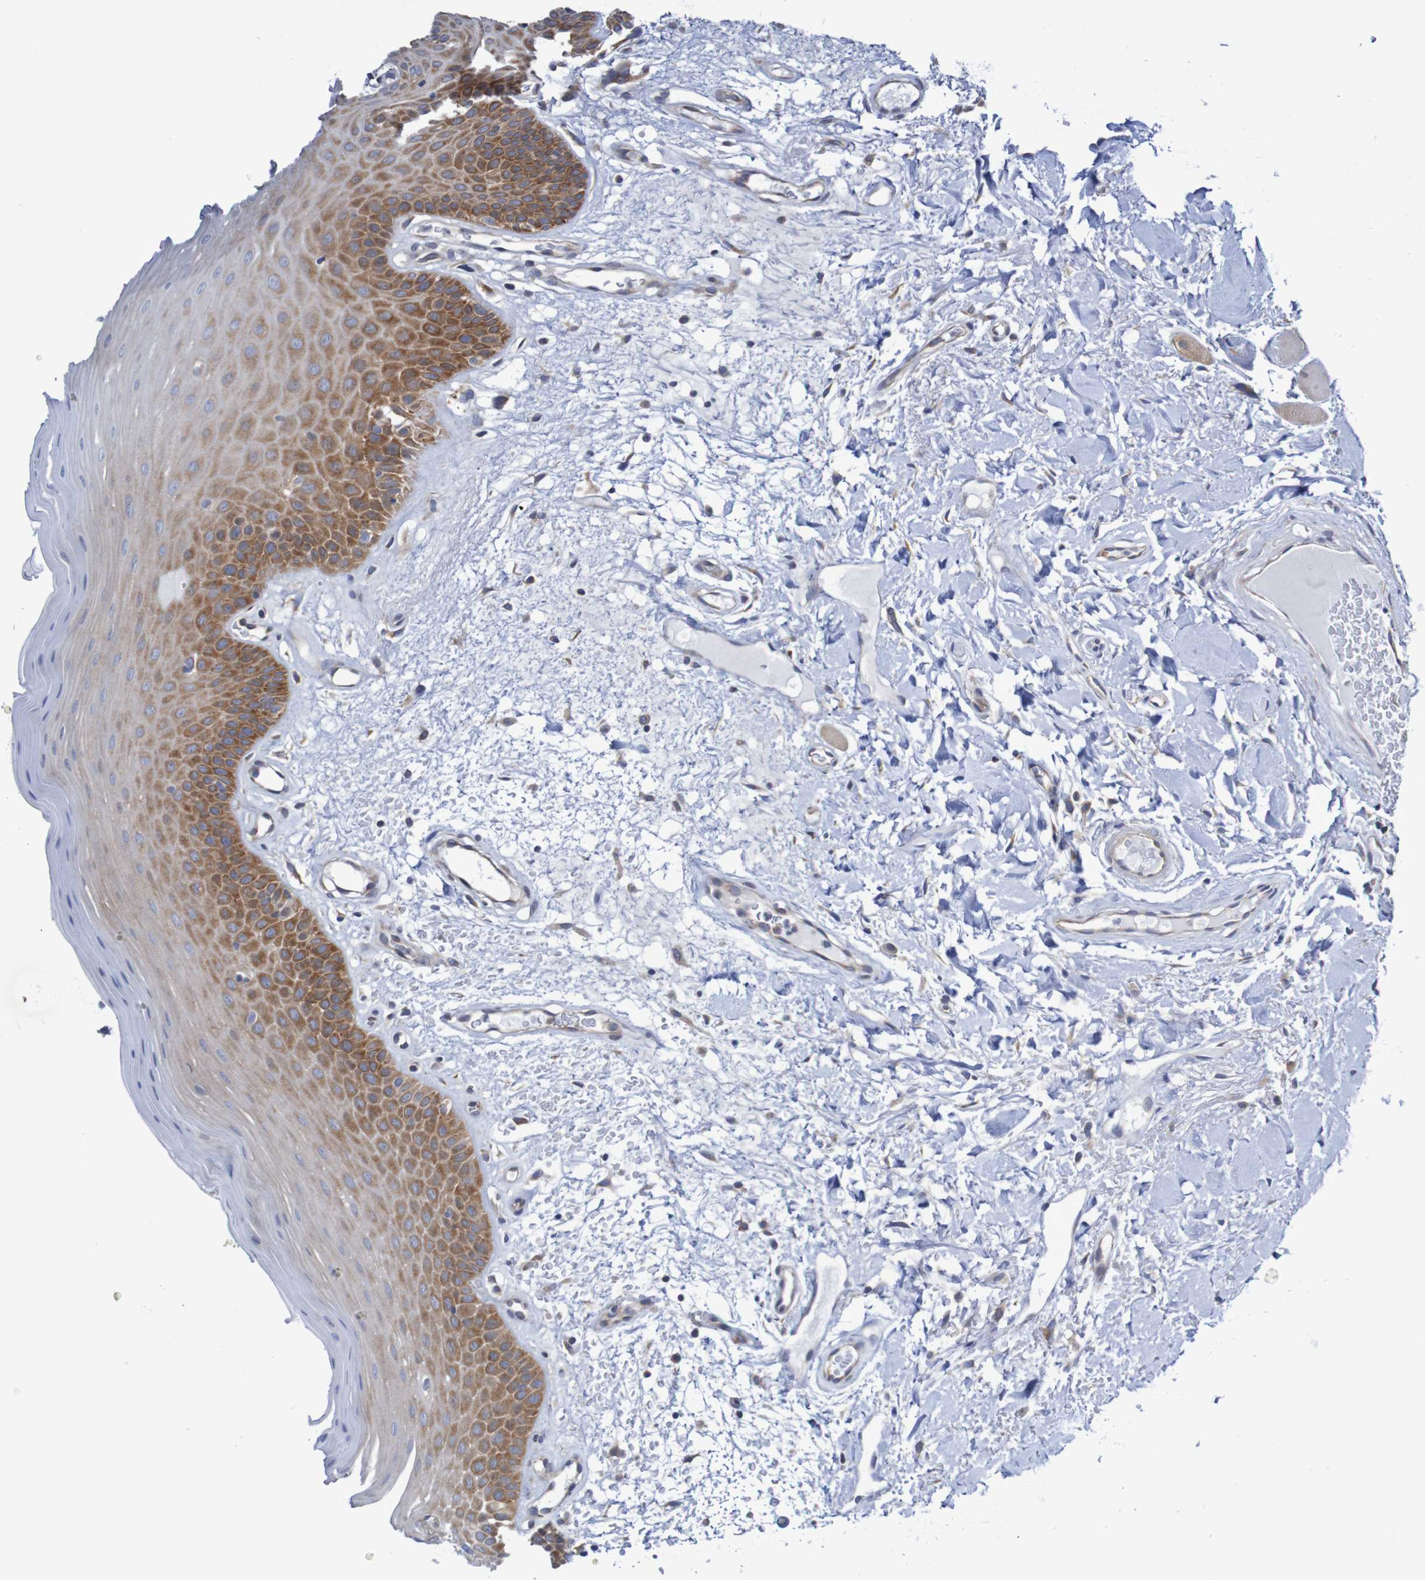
{"staining": {"intensity": "strong", "quantity": "25%-75%", "location": "cytoplasmic/membranous"}, "tissue": "oral mucosa", "cell_type": "Squamous epithelial cells", "image_type": "normal", "snomed": [{"axis": "morphology", "description": "Normal tissue, NOS"}, {"axis": "morphology", "description": "Squamous cell carcinoma, NOS"}, {"axis": "topography", "description": "Skeletal muscle"}, {"axis": "topography", "description": "Adipose tissue"}, {"axis": "topography", "description": "Vascular tissue"}, {"axis": "topography", "description": "Oral tissue"}, {"axis": "topography", "description": "Peripheral nerve tissue"}, {"axis": "topography", "description": "Head-Neck"}], "caption": "Protein expression analysis of normal human oral mucosa reveals strong cytoplasmic/membranous staining in approximately 25%-75% of squamous epithelial cells.", "gene": "LRRC47", "patient": {"sex": "male", "age": 71}}